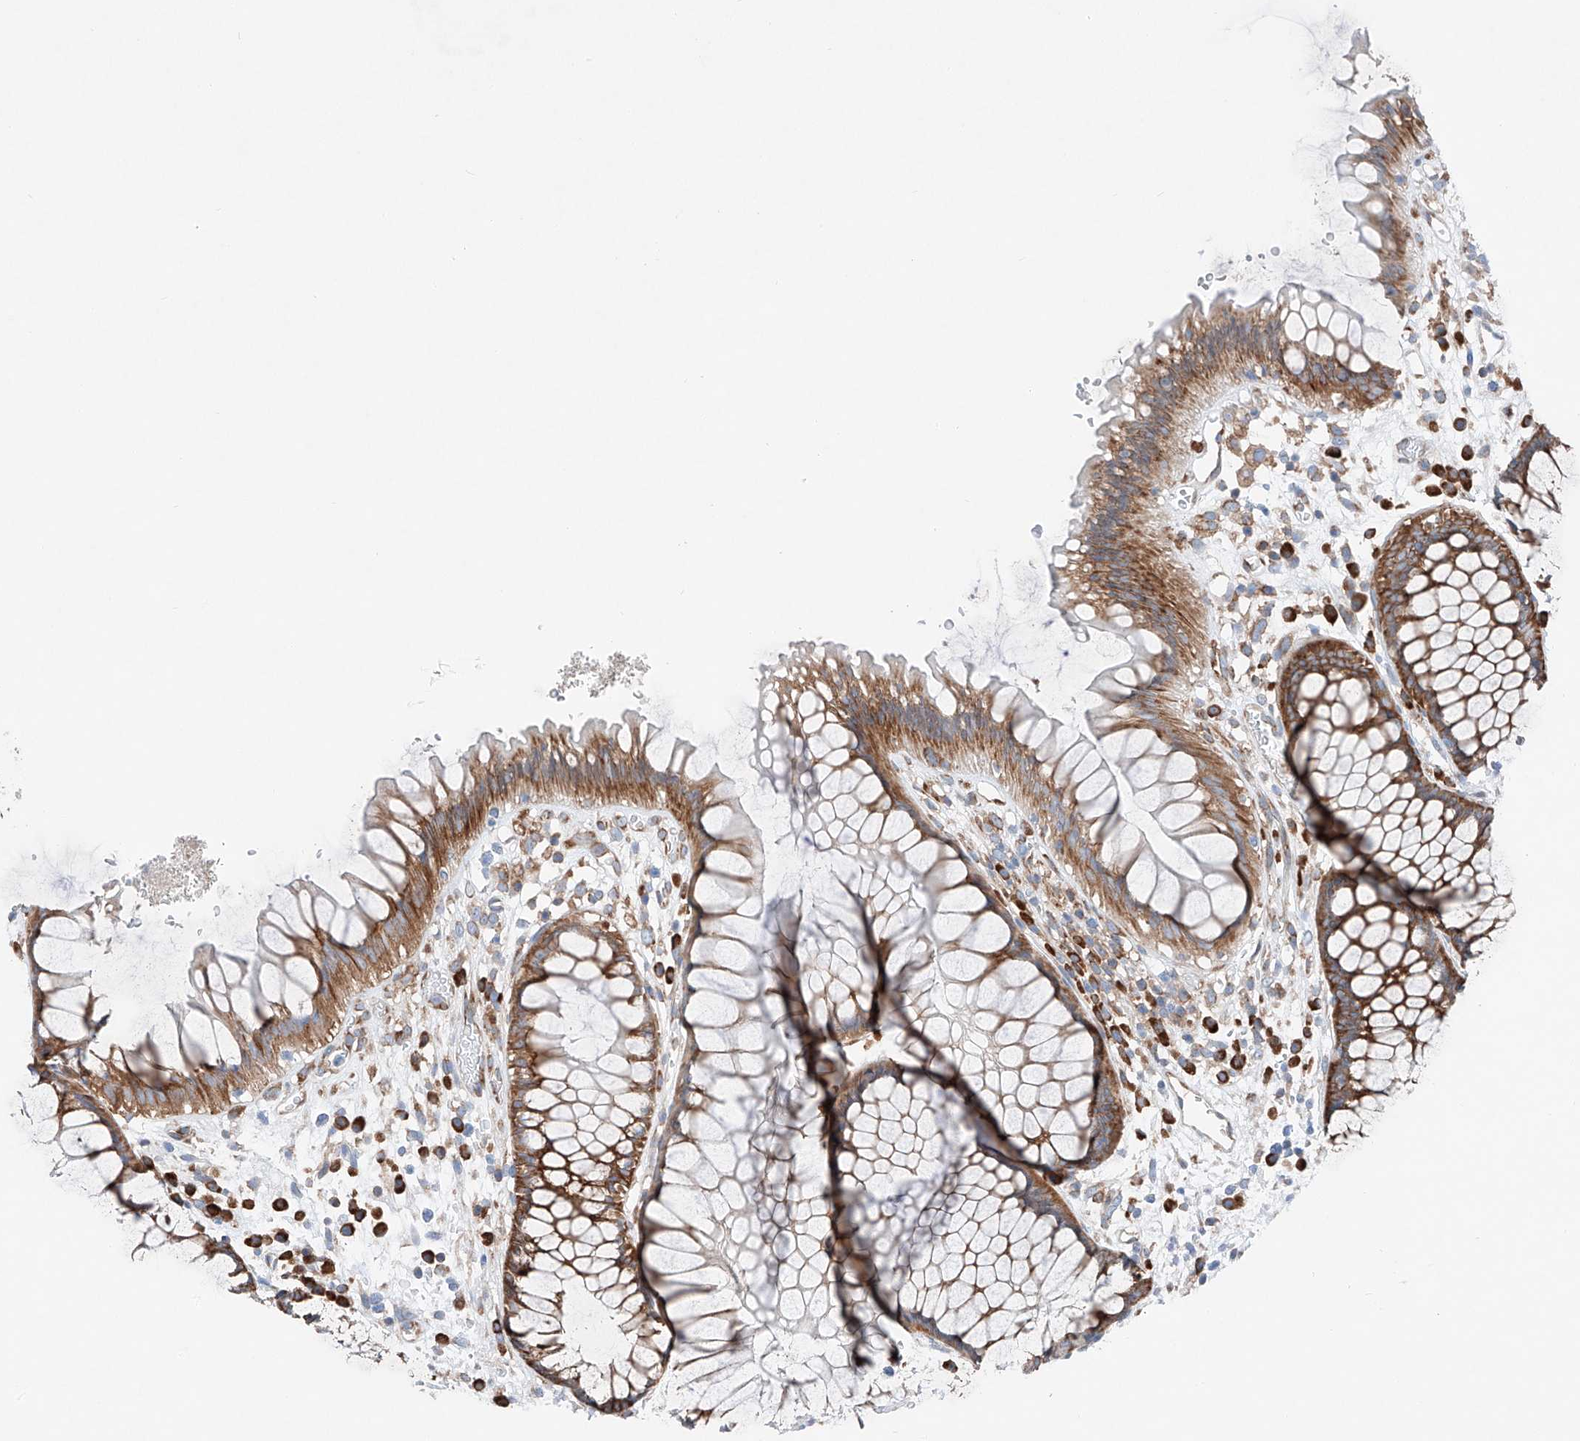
{"staining": {"intensity": "moderate", "quantity": ">75%", "location": "cytoplasmic/membranous"}, "tissue": "rectum", "cell_type": "Glandular cells", "image_type": "normal", "snomed": [{"axis": "morphology", "description": "Normal tissue, NOS"}, {"axis": "topography", "description": "Rectum"}], "caption": "Protein expression analysis of normal rectum demonstrates moderate cytoplasmic/membranous positivity in approximately >75% of glandular cells.", "gene": "CRELD1", "patient": {"sex": "male", "age": 51}}